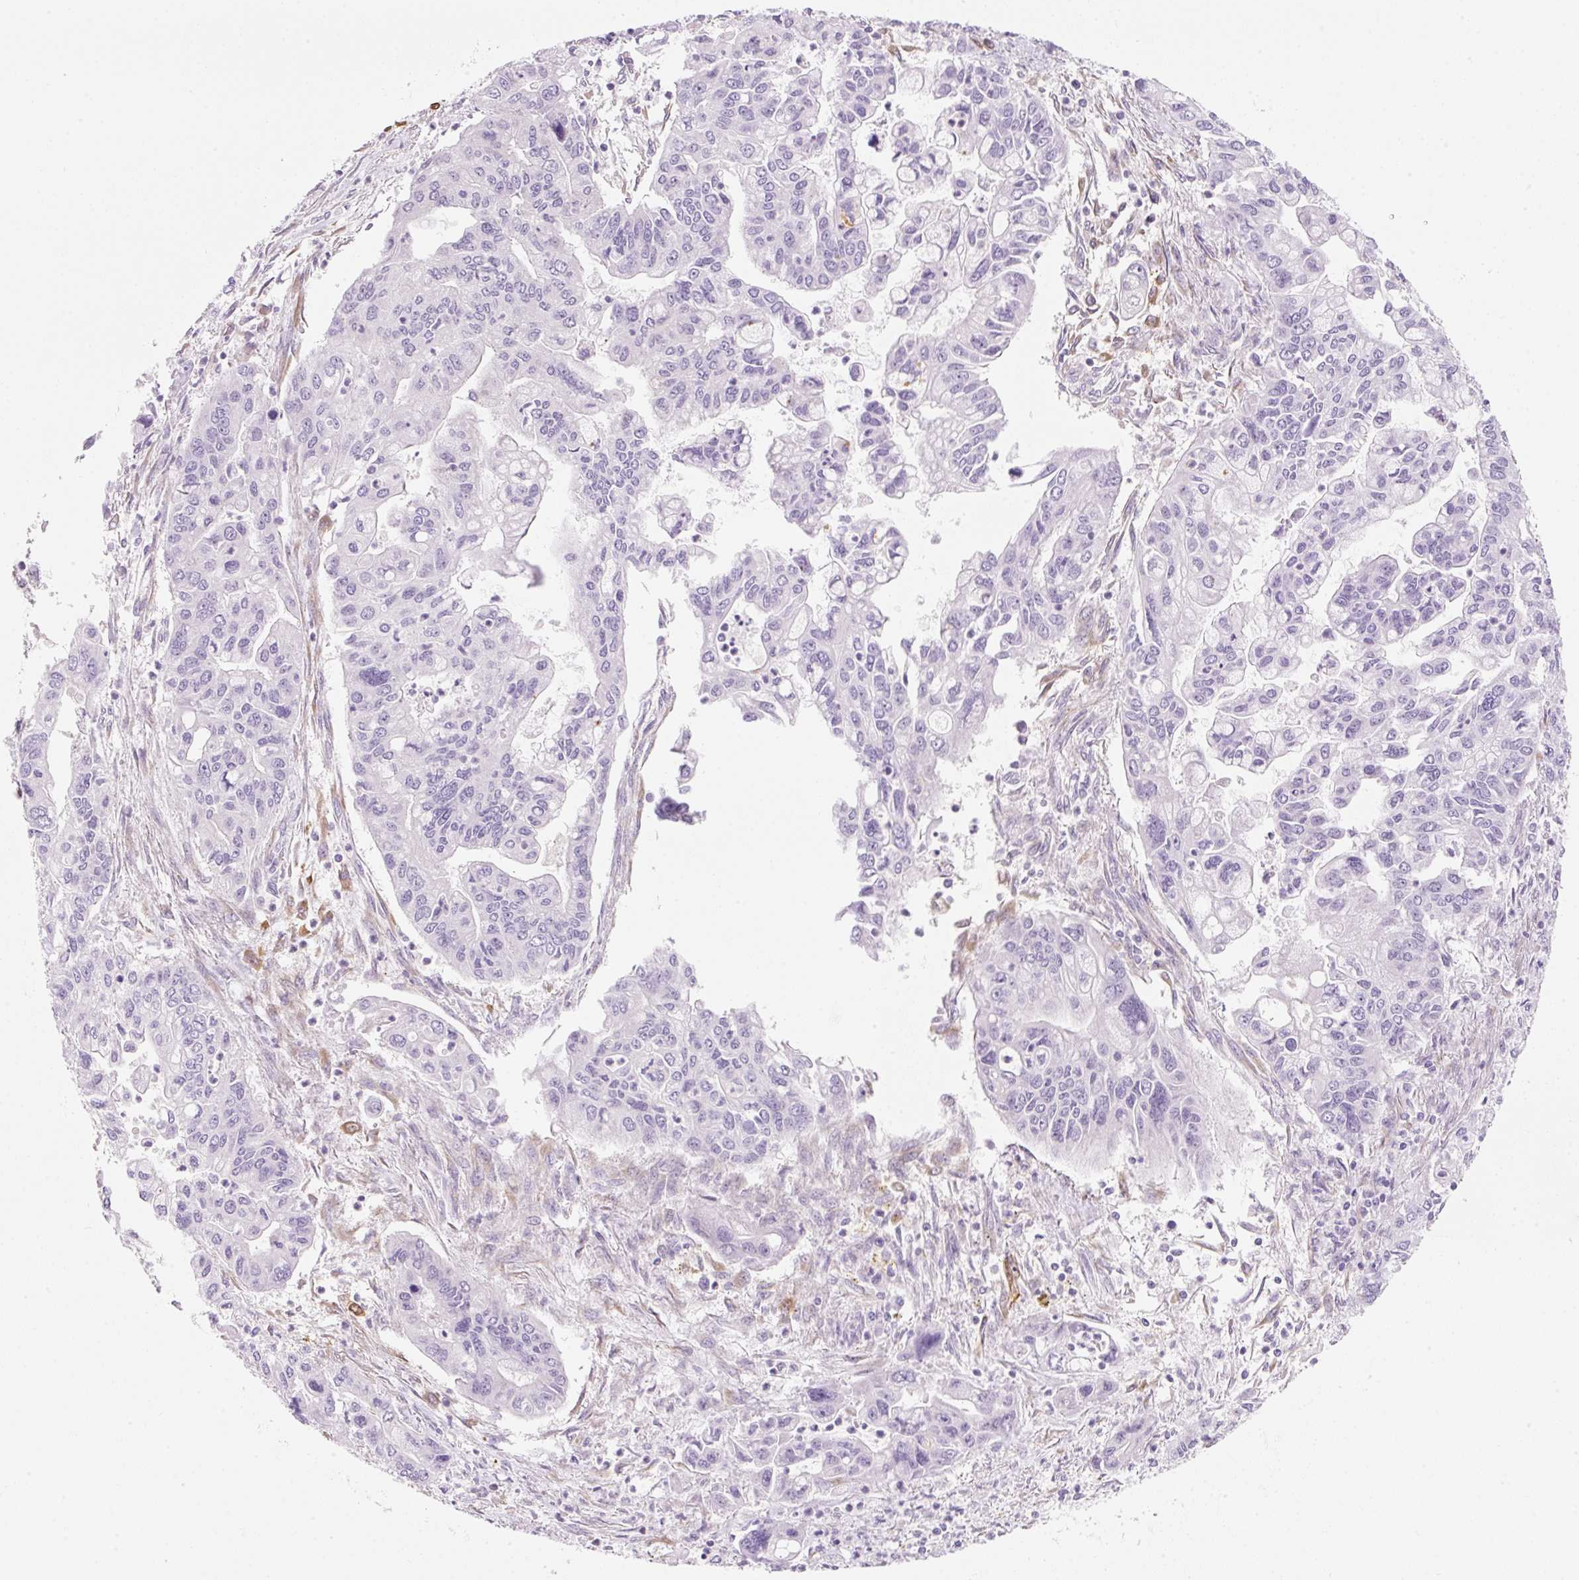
{"staining": {"intensity": "negative", "quantity": "none", "location": "none"}, "tissue": "pancreatic cancer", "cell_type": "Tumor cells", "image_type": "cancer", "snomed": [{"axis": "morphology", "description": "Adenocarcinoma, NOS"}, {"axis": "topography", "description": "Pancreas"}], "caption": "Photomicrograph shows no significant protein expression in tumor cells of adenocarcinoma (pancreatic).", "gene": "FABP5", "patient": {"sex": "male", "age": 62}}